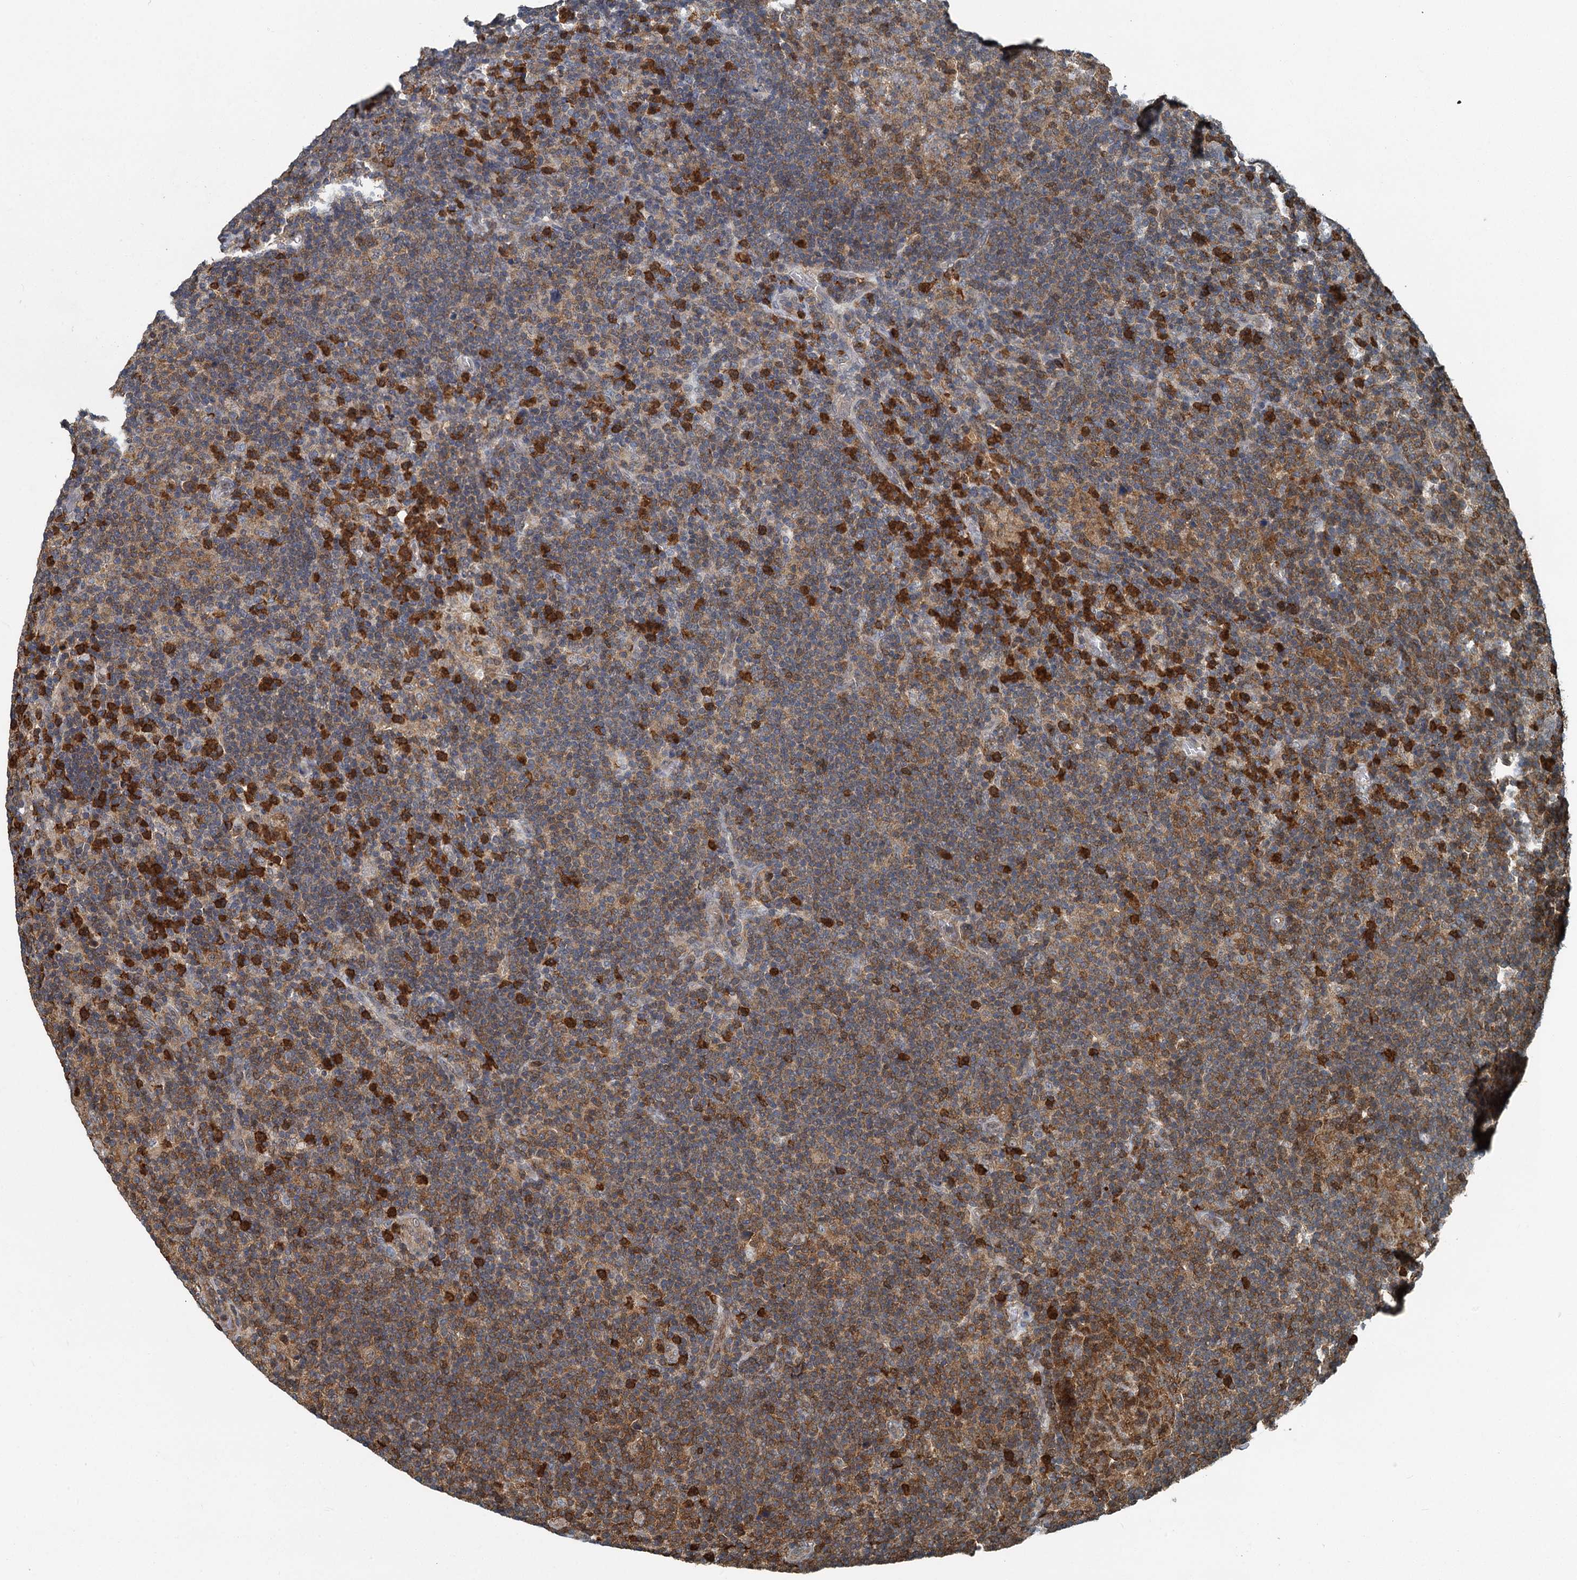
{"staining": {"intensity": "weak", "quantity": "<25%", "location": "cytoplasmic/membranous"}, "tissue": "lymphoma", "cell_type": "Tumor cells", "image_type": "cancer", "snomed": [{"axis": "morphology", "description": "Hodgkin's disease, NOS"}, {"axis": "topography", "description": "Lymph node"}], "caption": "High magnification brightfield microscopy of Hodgkin's disease stained with DAB (brown) and counterstained with hematoxylin (blue): tumor cells show no significant positivity.", "gene": "GPI", "patient": {"sex": "female", "age": 57}}